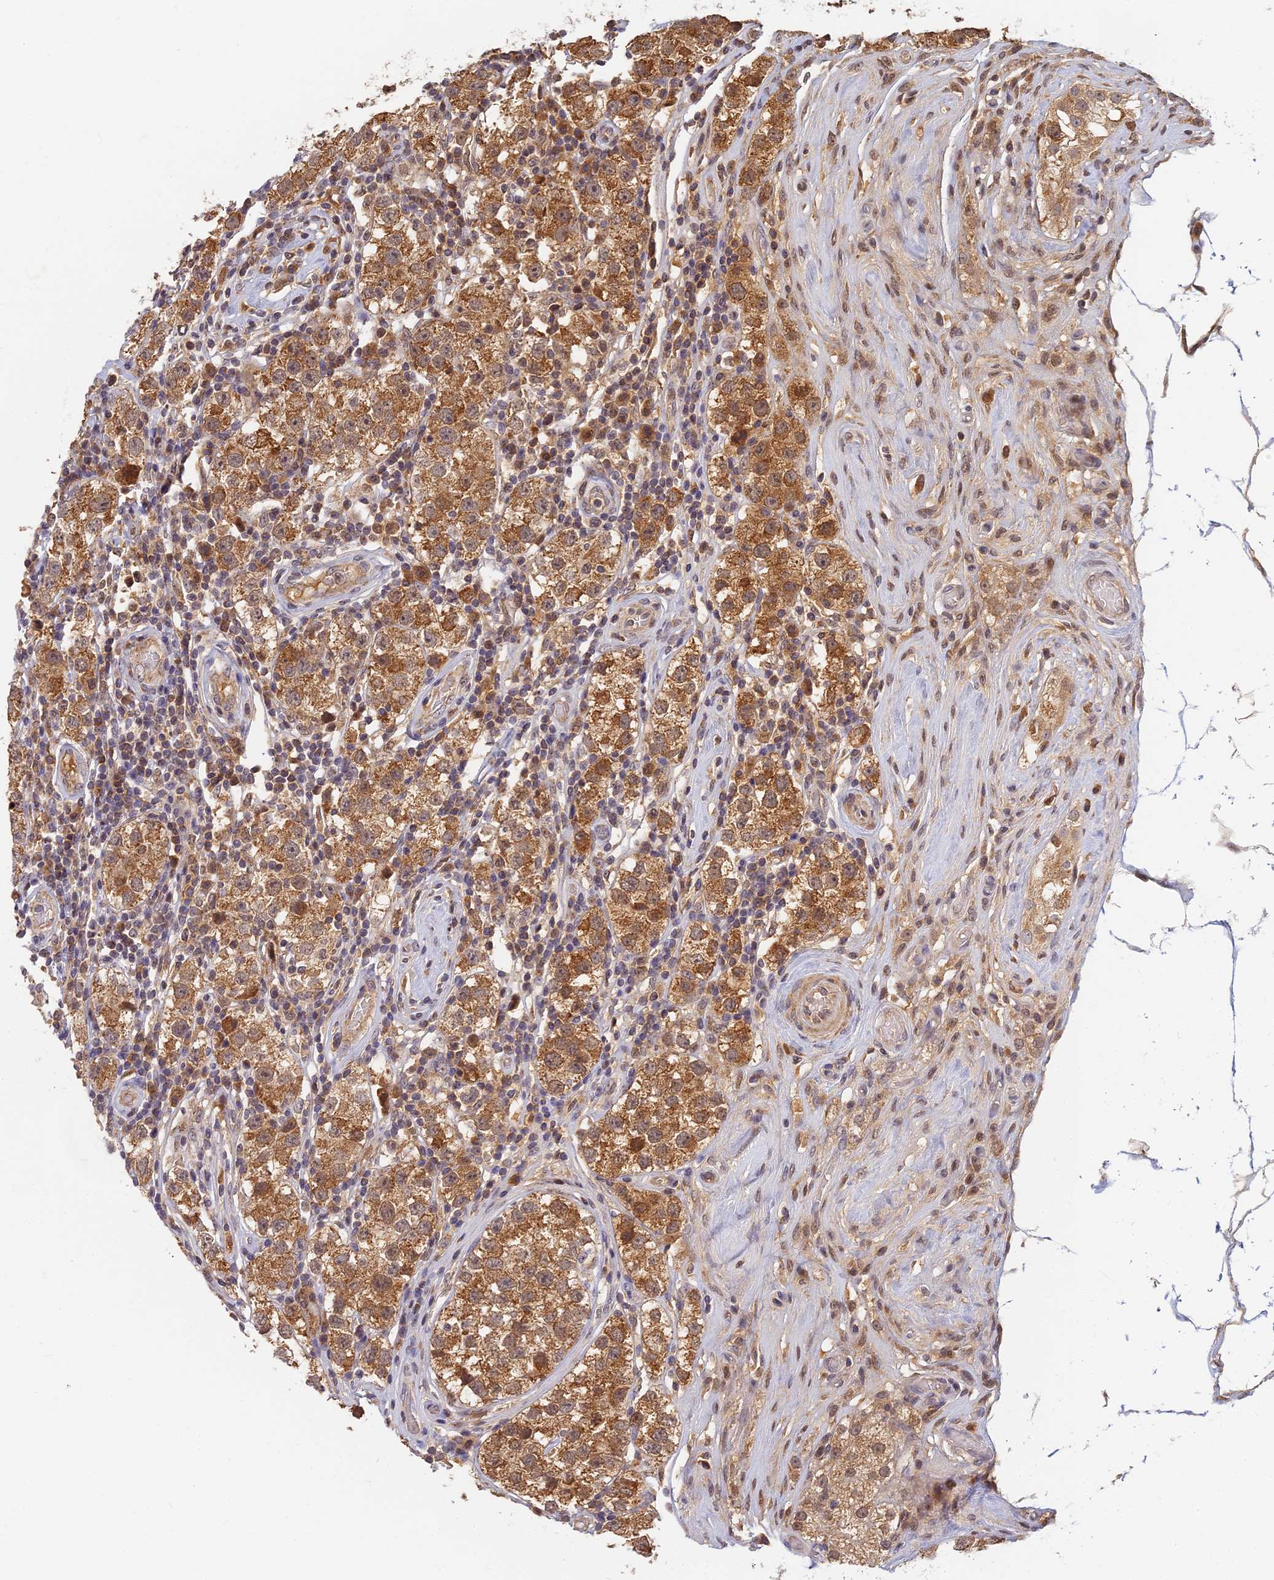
{"staining": {"intensity": "moderate", "quantity": ">75%", "location": "cytoplasmic/membranous"}, "tissue": "testis cancer", "cell_type": "Tumor cells", "image_type": "cancer", "snomed": [{"axis": "morphology", "description": "Seminoma, NOS"}, {"axis": "topography", "description": "Testis"}], "caption": "Brown immunohistochemical staining in human testis cancer displays moderate cytoplasmic/membranous staining in approximately >75% of tumor cells.", "gene": "RGL3", "patient": {"sex": "male", "age": 34}}